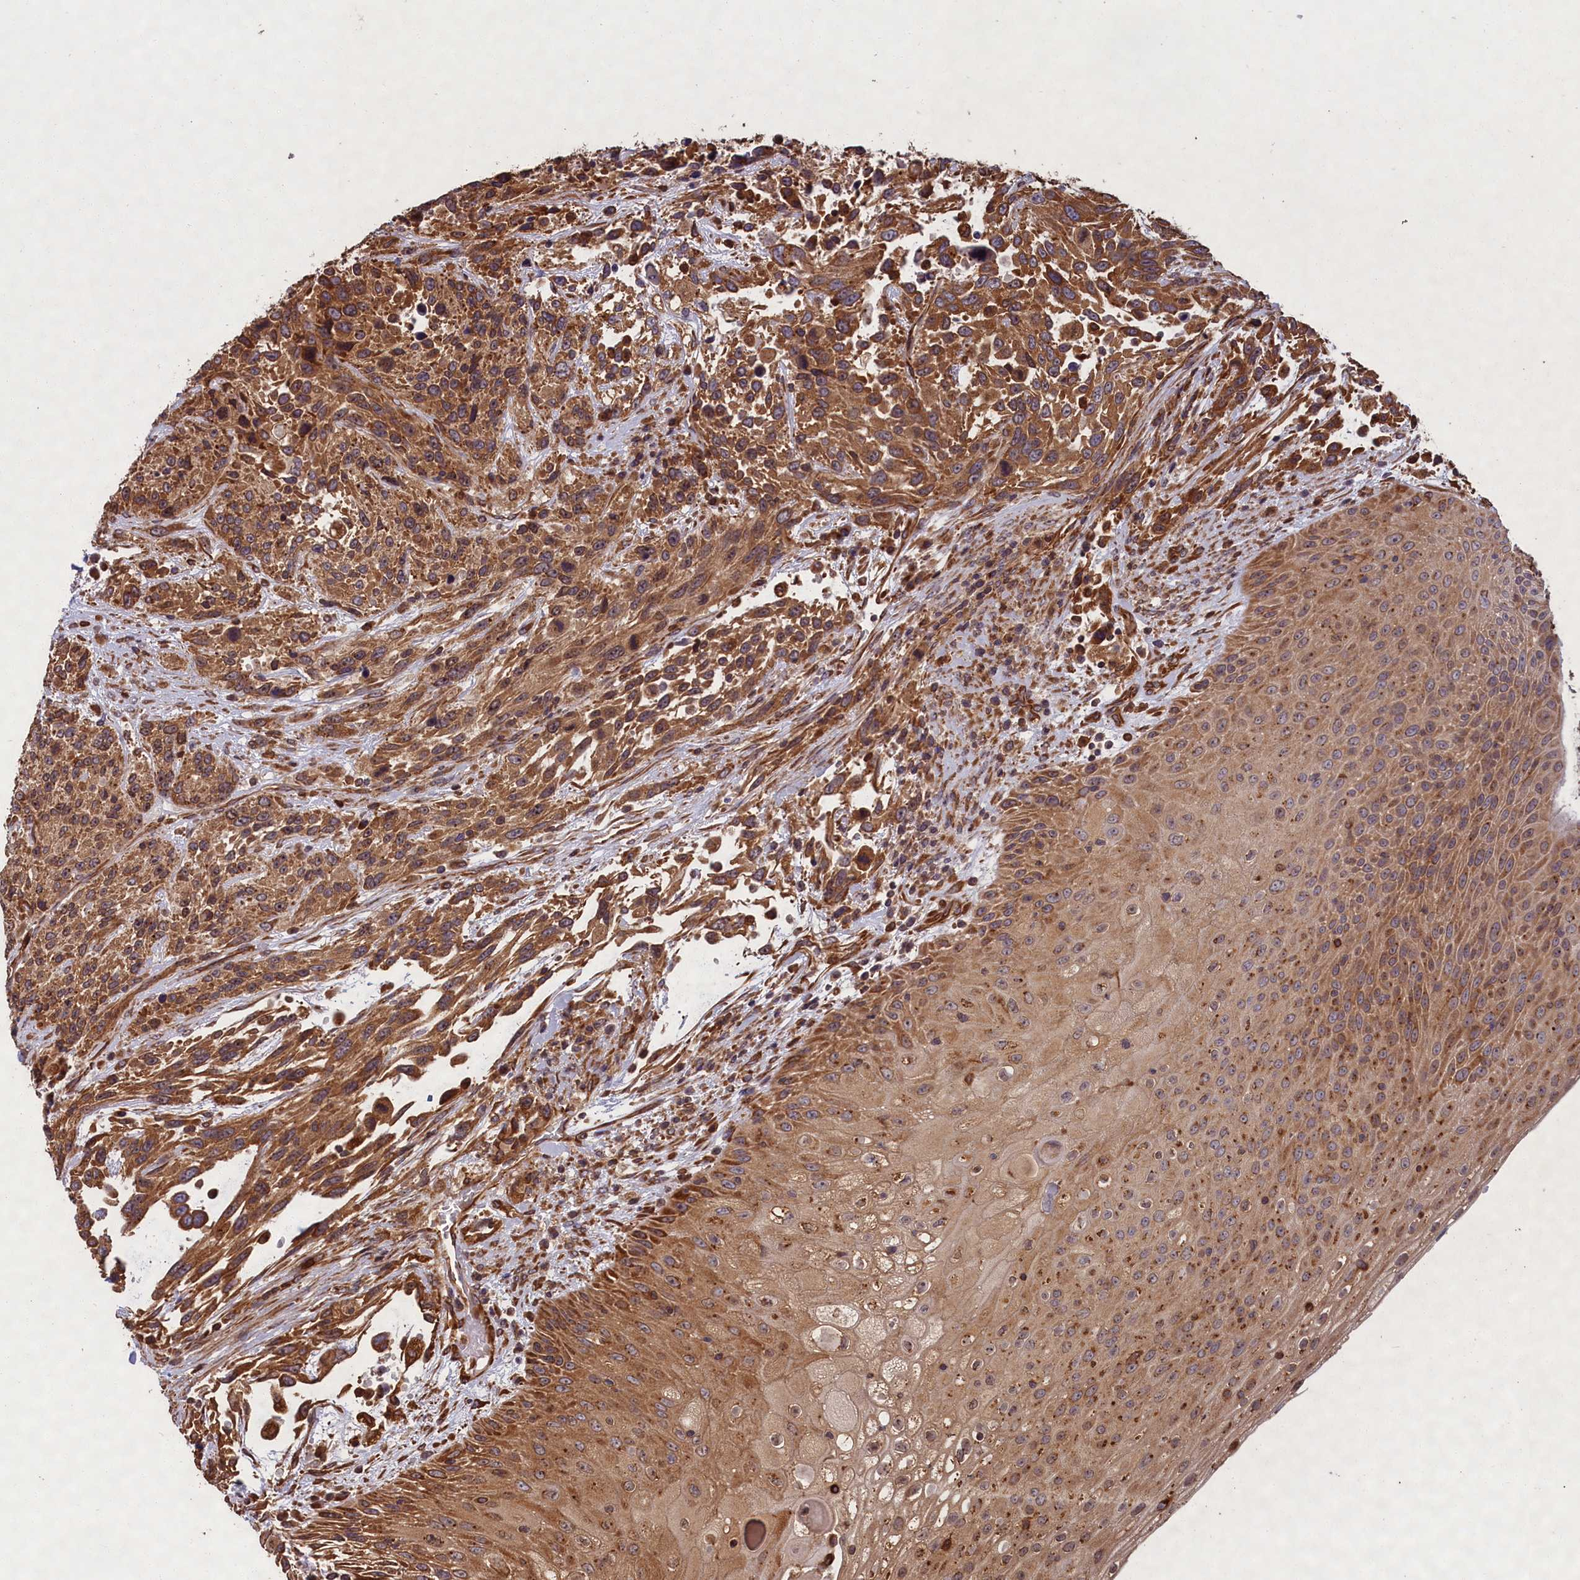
{"staining": {"intensity": "strong", "quantity": ">75%", "location": "cytoplasmic/membranous"}, "tissue": "urothelial cancer", "cell_type": "Tumor cells", "image_type": "cancer", "snomed": [{"axis": "morphology", "description": "Urothelial carcinoma, High grade"}, {"axis": "topography", "description": "Urinary bladder"}], "caption": "Urothelial cancer tissue reveals strong cytoplasmic/membranous expression in approximately >75% of tumor cells, visualized by immunohistochemistry.", "gene": "CCDC124", "patient": {"sex": "female", "age": 70}}